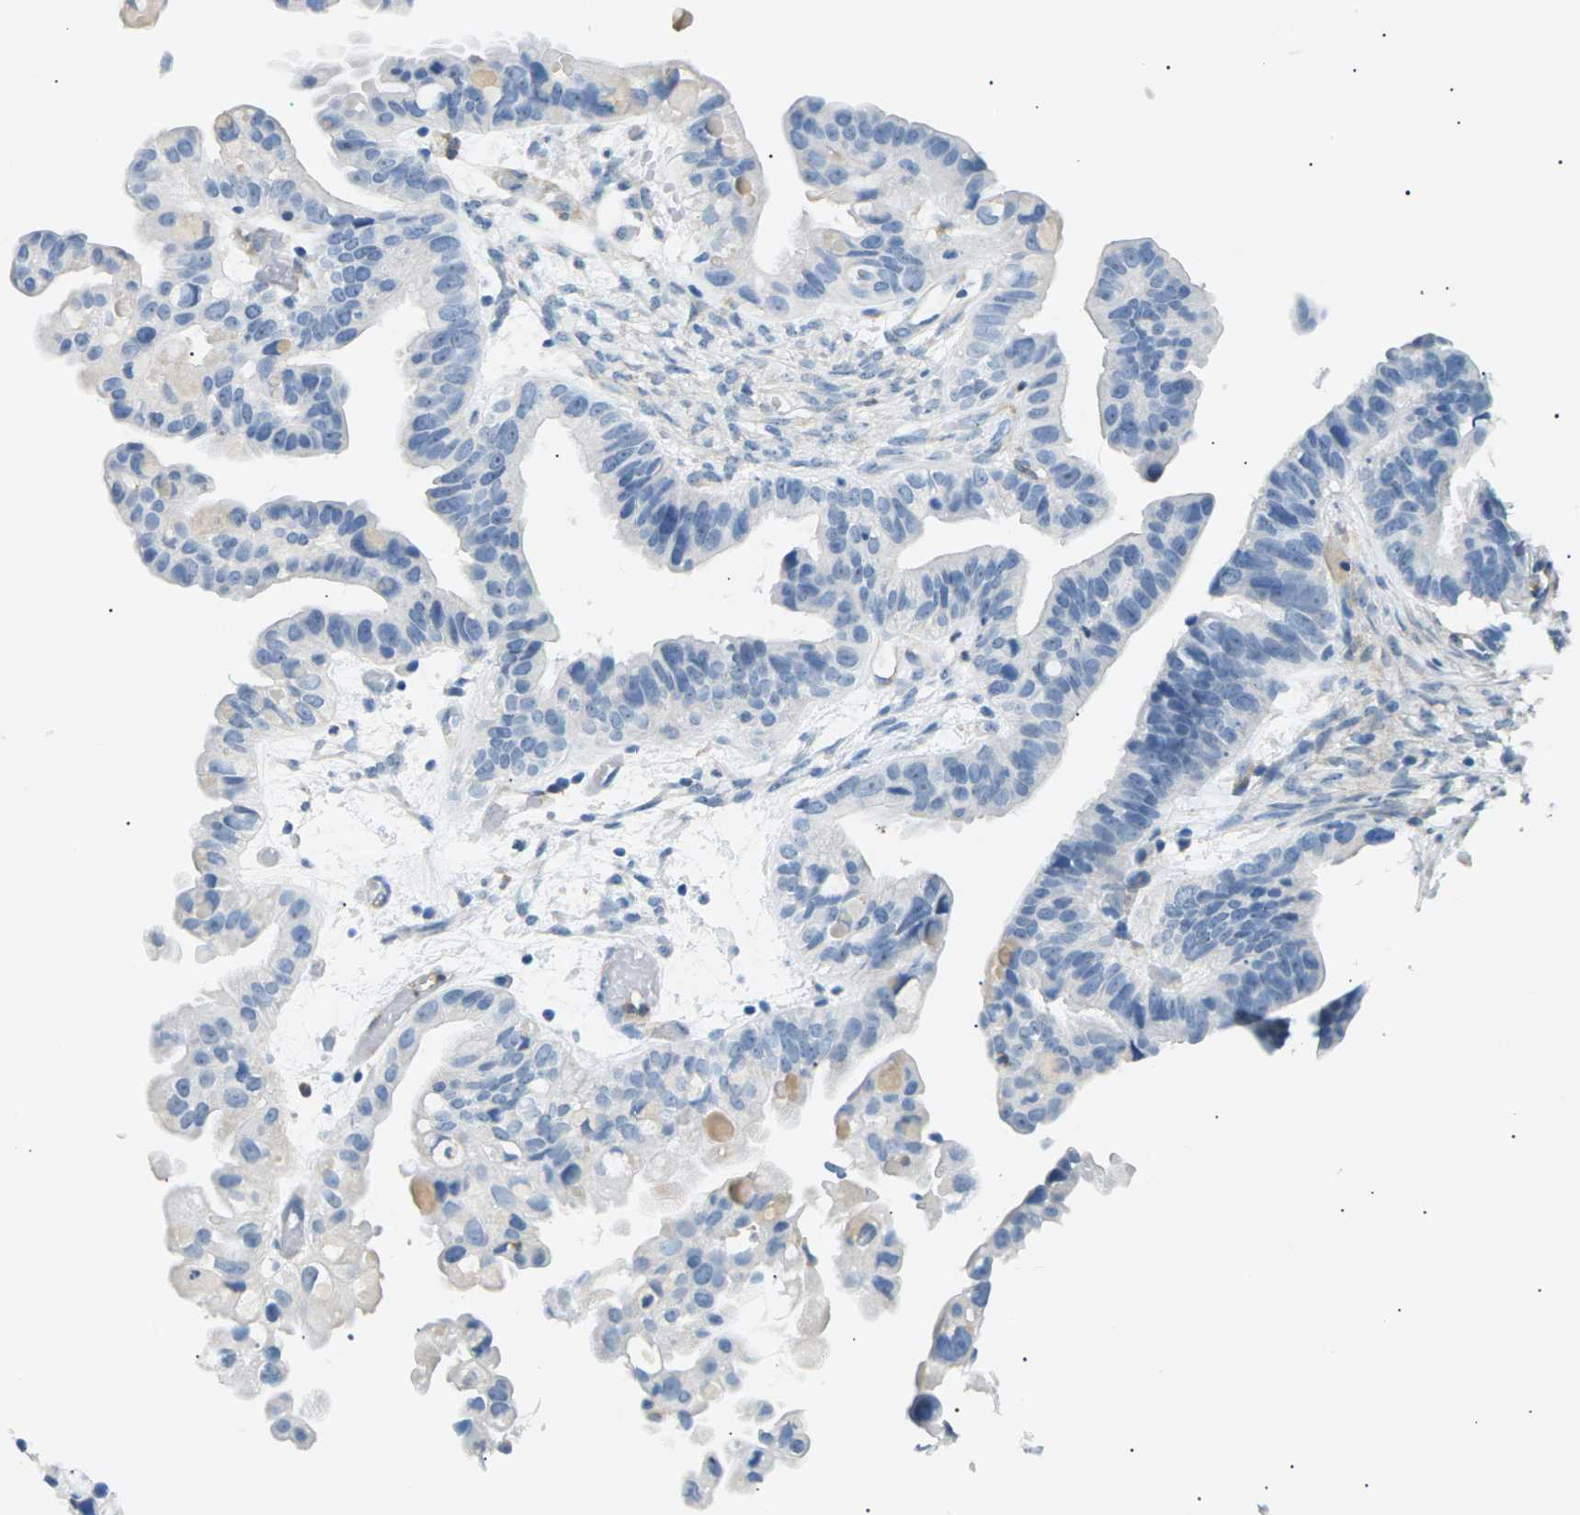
{"staining": {"intensity": "negative", "quantity": "none", "location": "none"}, "tissue": "ovarian cancer", "cell_type": "Tumor cells", "image_type": "cancer", "snomed": [{"axis": "morphology", "description": "Cystadenocarcinoma, serous, NOS"}, {"axis": "topography", "description": "Ovary"}], "caption": "Immunohistochemistry (IHC) micrograph of ovarian cancer stained for a protein (brown), which demonstrates no expression in tumor cells.", "gene": "SEPTIN5", "patient": {"sex": "female", "age": 56}}